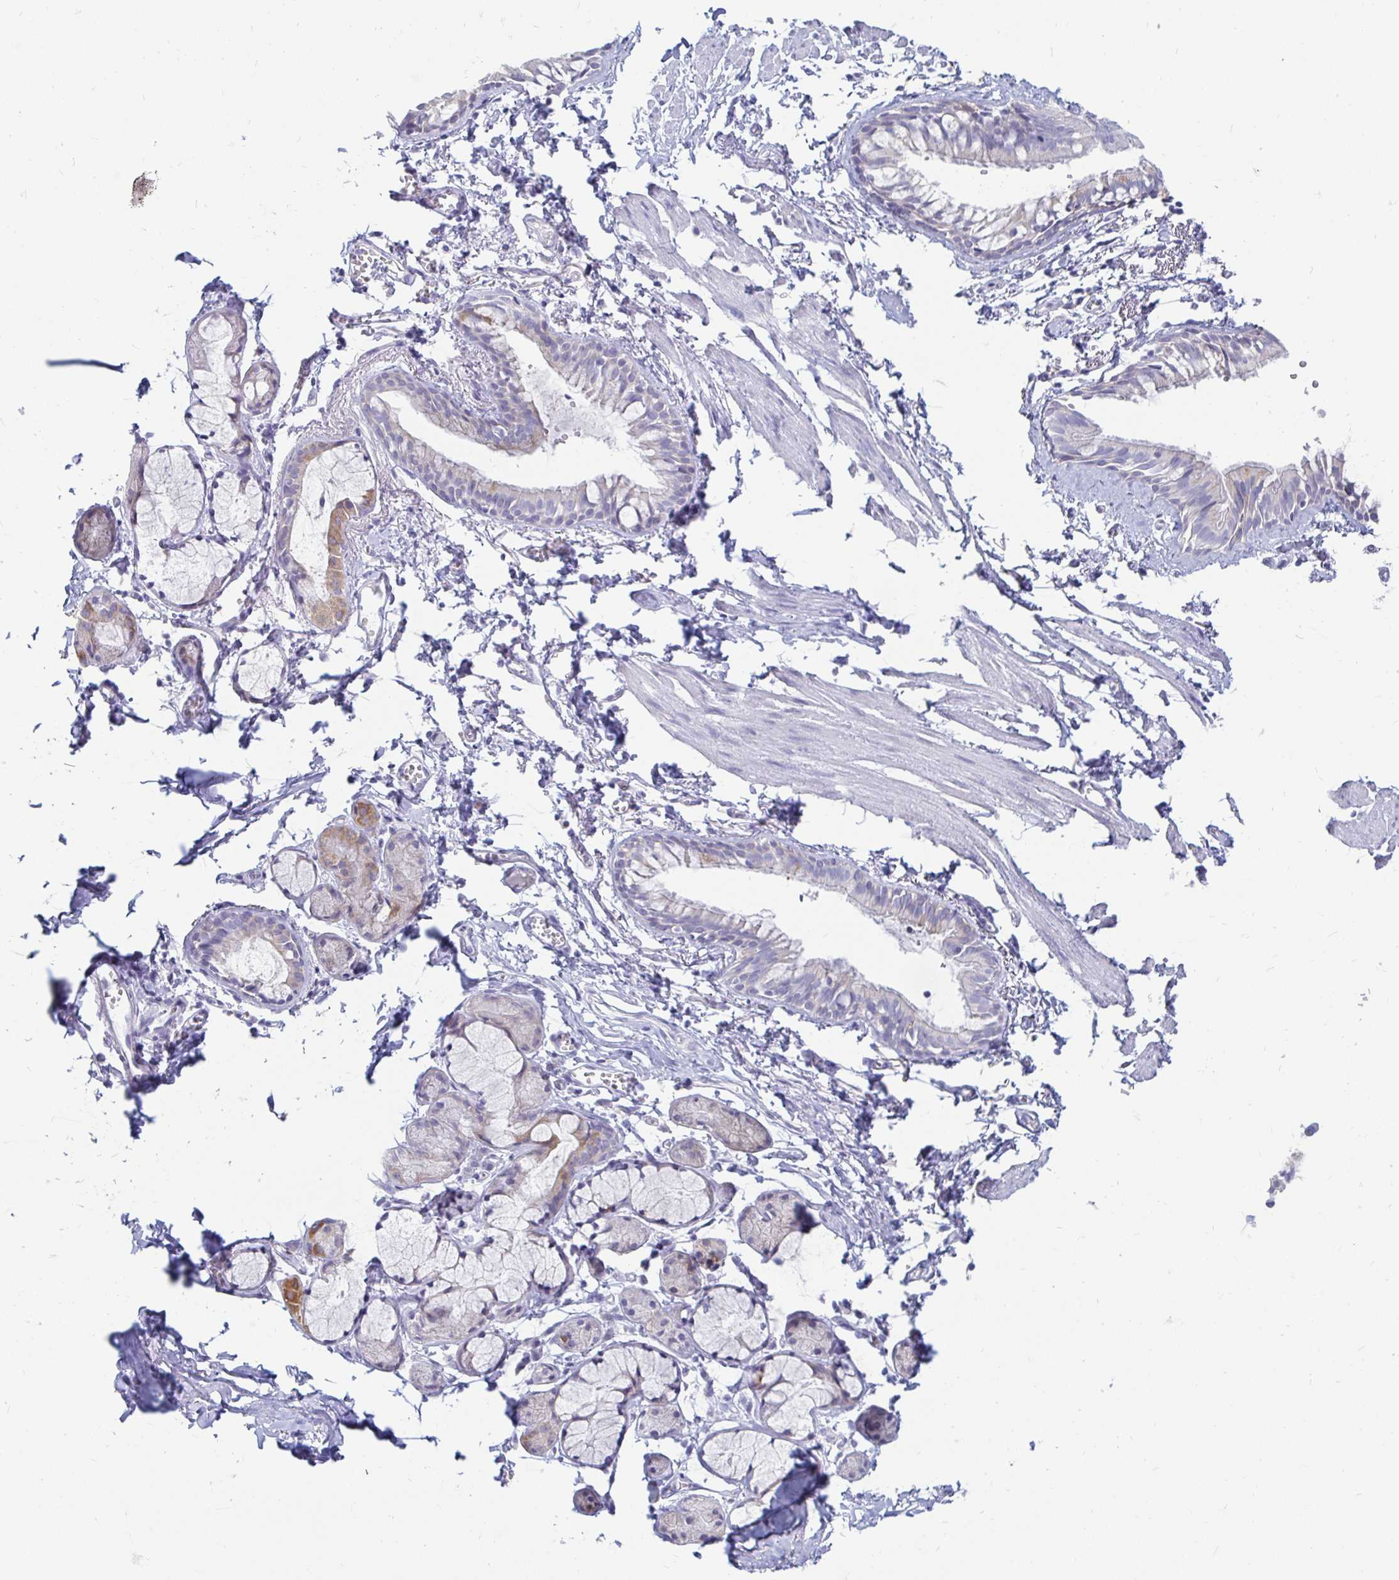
{"staining": {"intensity": "weak", "quantity": "25%-75%", "location": "cytoplasmic/membranous"}, "tissue": "bronchus", "cell_type": "Respiratory epithelial cells", "image_type": "normal", "snomed": [{"axis": "morphology", "description": "Normal tissue, NOS"}, {"axis": "topography", "description": "Cartilage tissue"}, {"axis": "topography", "description": "Bronchus"}, {"axis": "topography", "description": "Peripheral nerve tissue"}], "caption": "Immunohistochemical staining of normal human bronchus reveals 25%-75% levels of weak cytoplasmic/membranous protein positivity in about 25%-75% of respiratory epithelial cells.", "gene": "PEG10", "patient": {"sex": "female", "age": 59}}